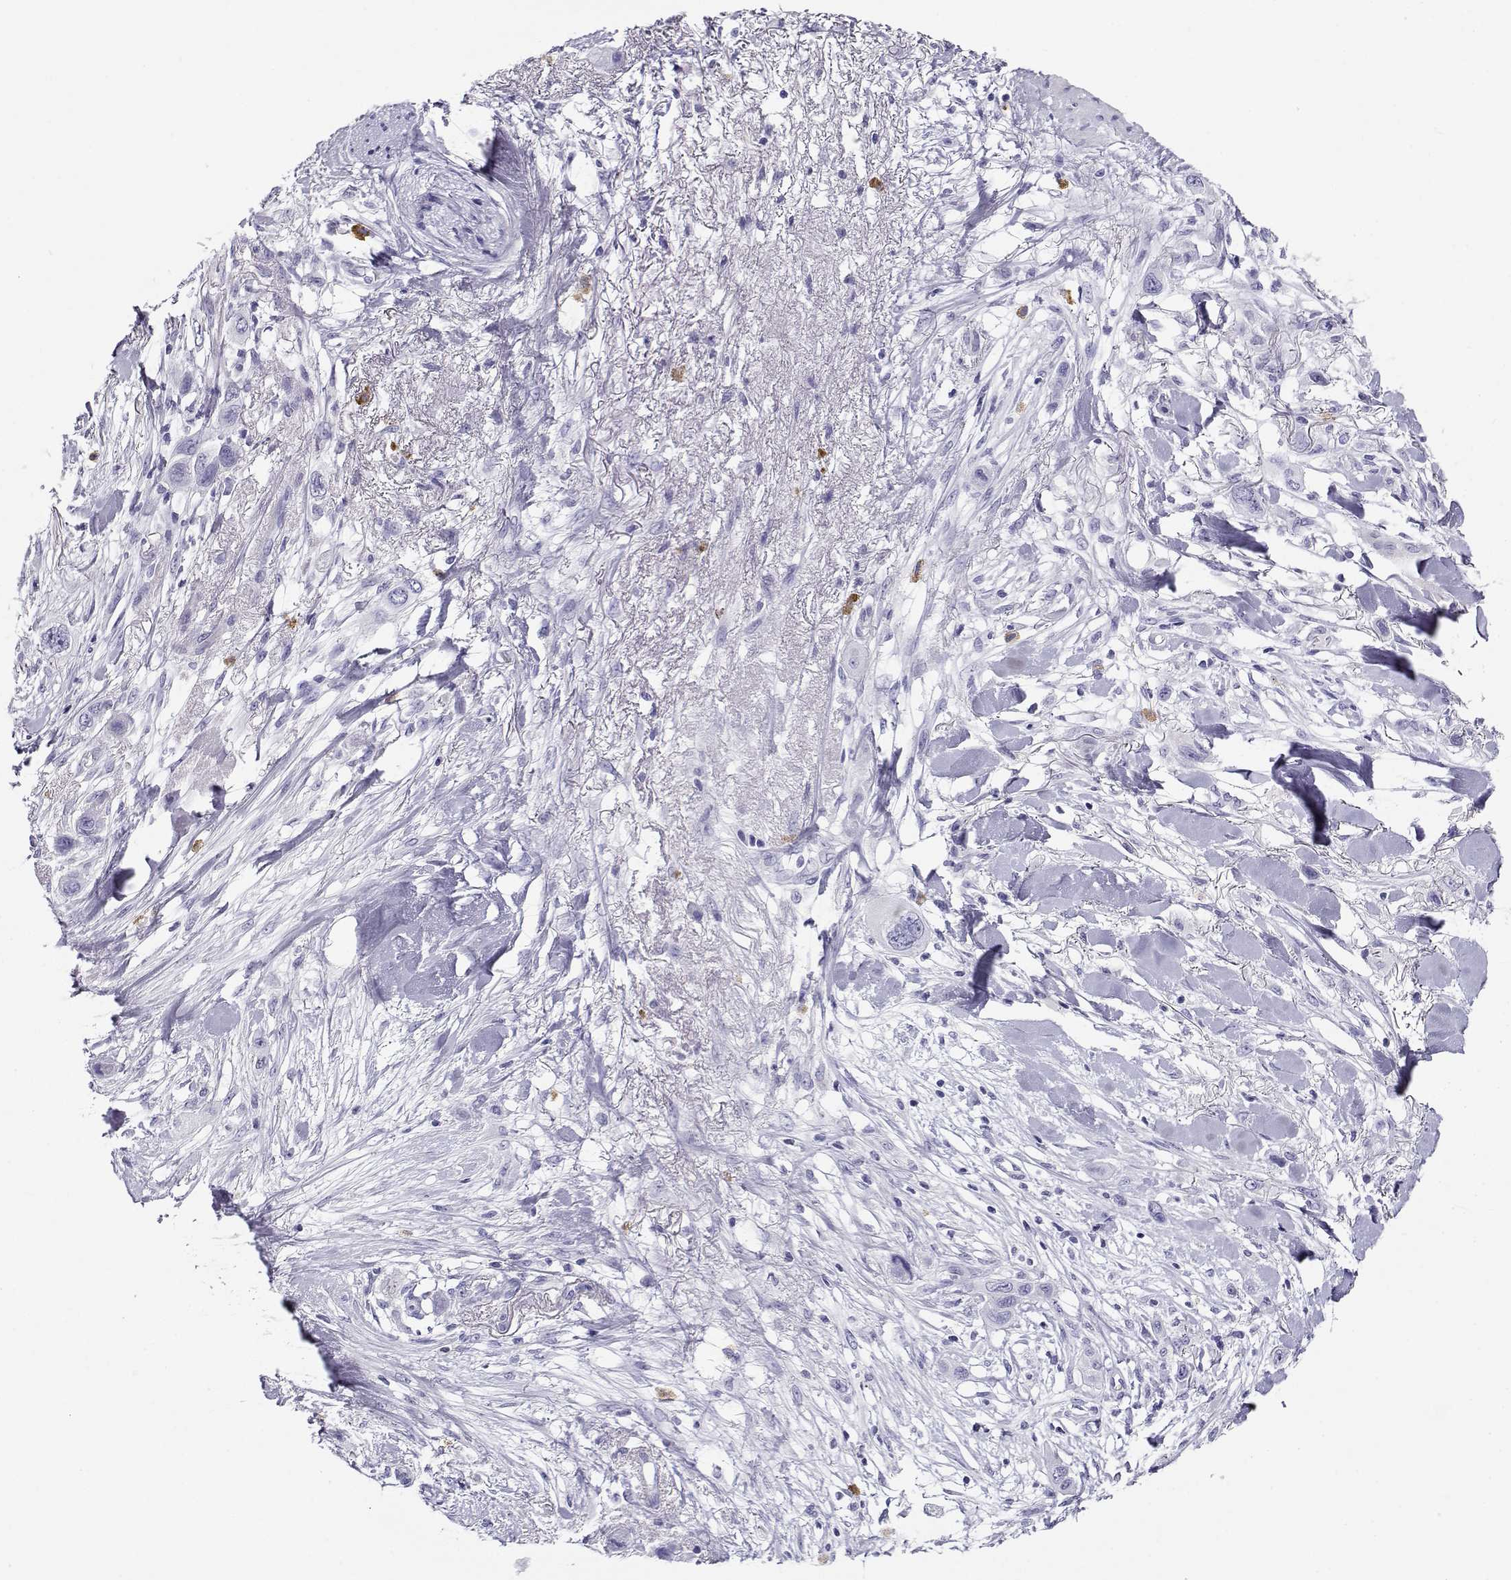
{"staining": {"intensity": "negative", "quantity": "none", "location": "none"}, "tissue": "skin cancer", "cell_type": "Tumor cells", "image_type": "cancer", "snomed": [{"axis": "morphology", "description": "Squamous cell carcinoma, NOS"}, {"axis": "topography", "description": "Skin"}], "caption": "Tumor cells show no significant expression in squamous cell carcinoma (skin).", "gene": "CABS1", "patient": {"sex": "male", "age": 79}}